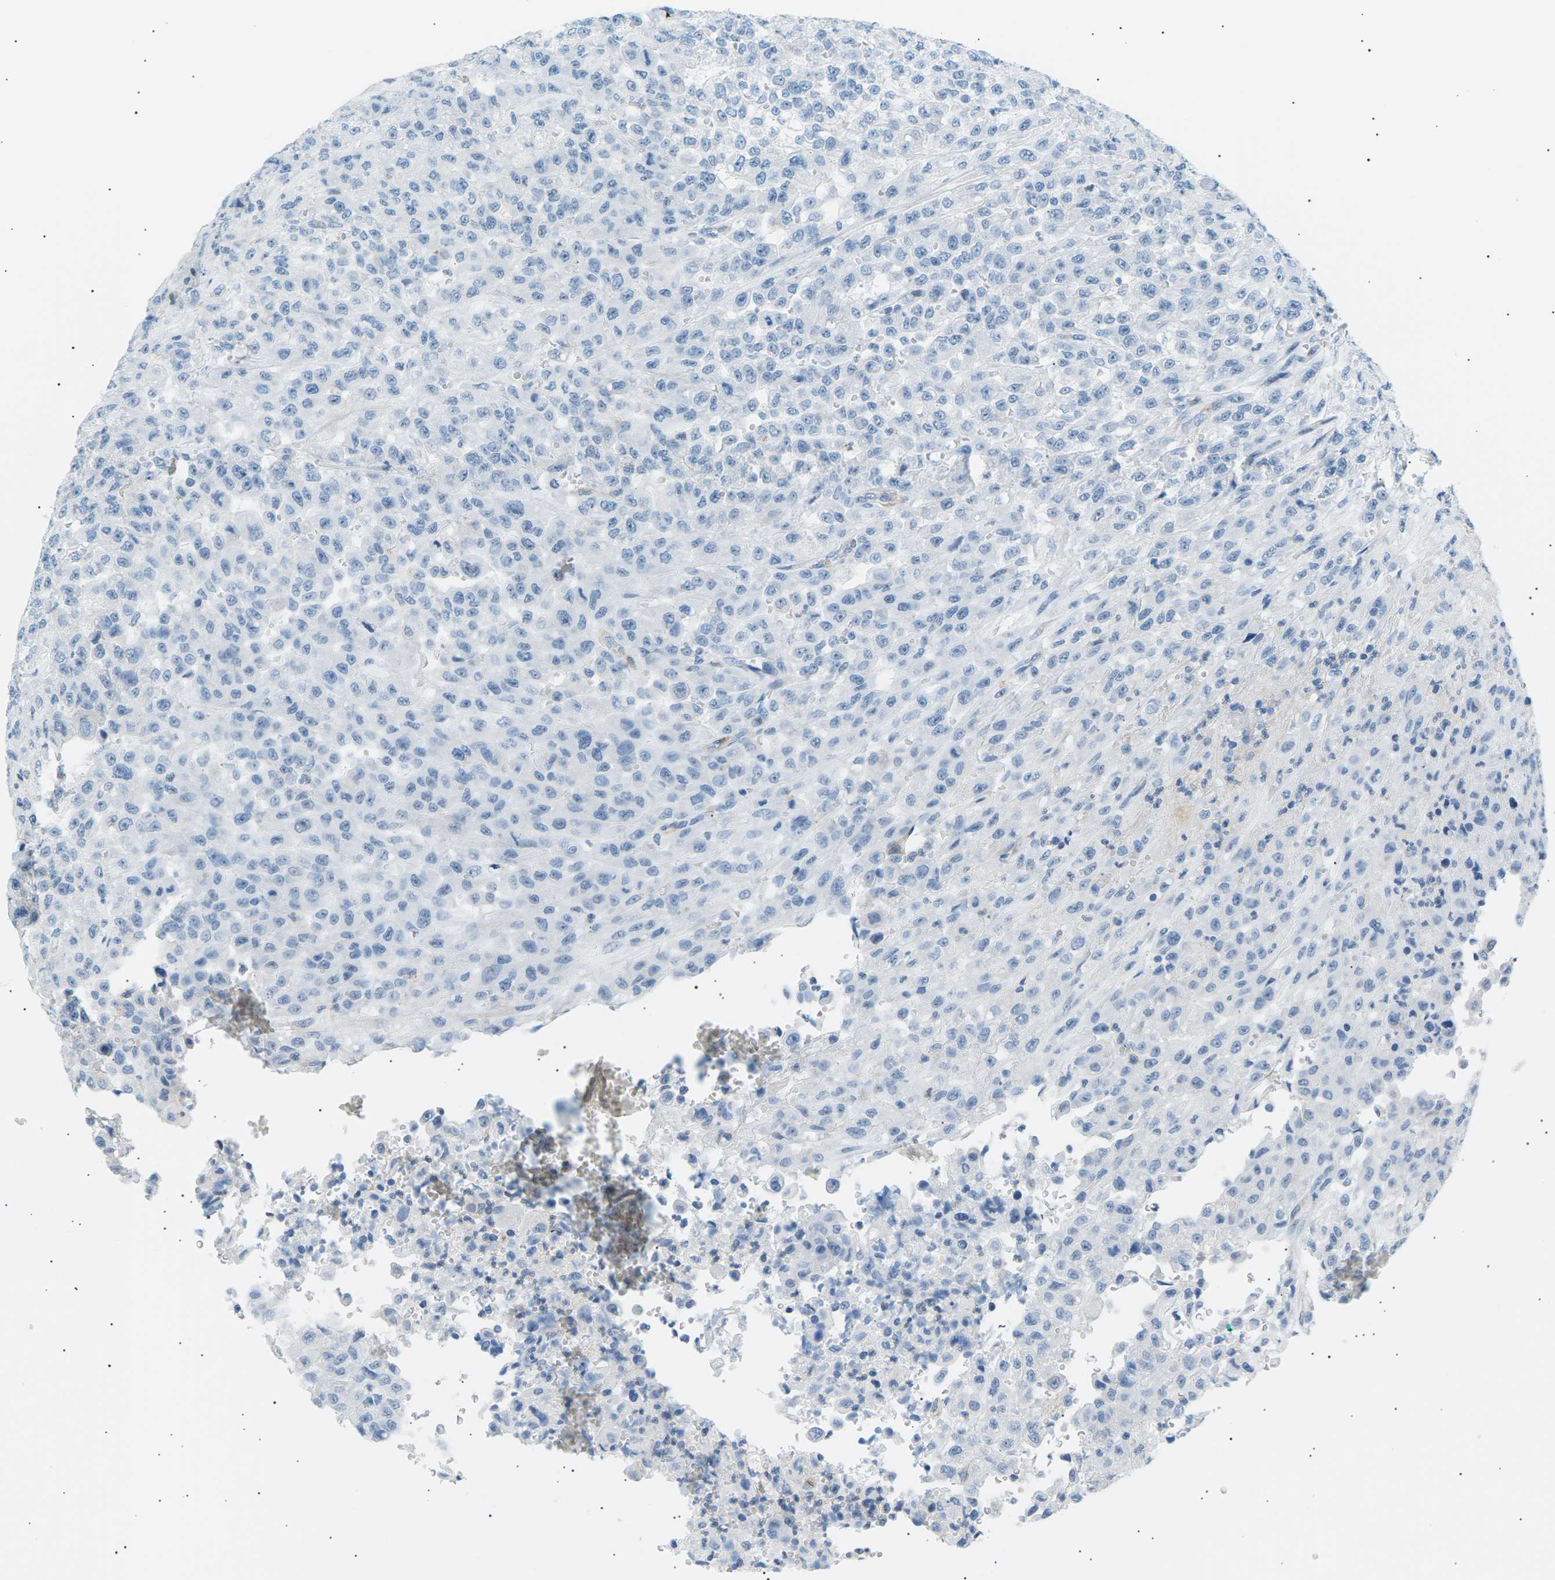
{"staining": {"intensity": "negative", "quantity": "none", "location": "none"}, "tissue": "urothelial cancer", "cell_type": "Tumor cells", "image_type": "cancer", "snomed": [{"axis": "morphology", "description": "Urothelial carcinoma, High grade"}, {"axis": "topography", "description": "Urinary bladder"}], "caption": "There is no significant staining in tumor cells of high-grade urothelial carcinoma. (DAB (3,3'-diaminobenzidine) immunohistochemistry visualized using brightfield microscopy, high magnification).", "gene": "SEPTIN5", "patient": {"sex": "male", "age": 46}}